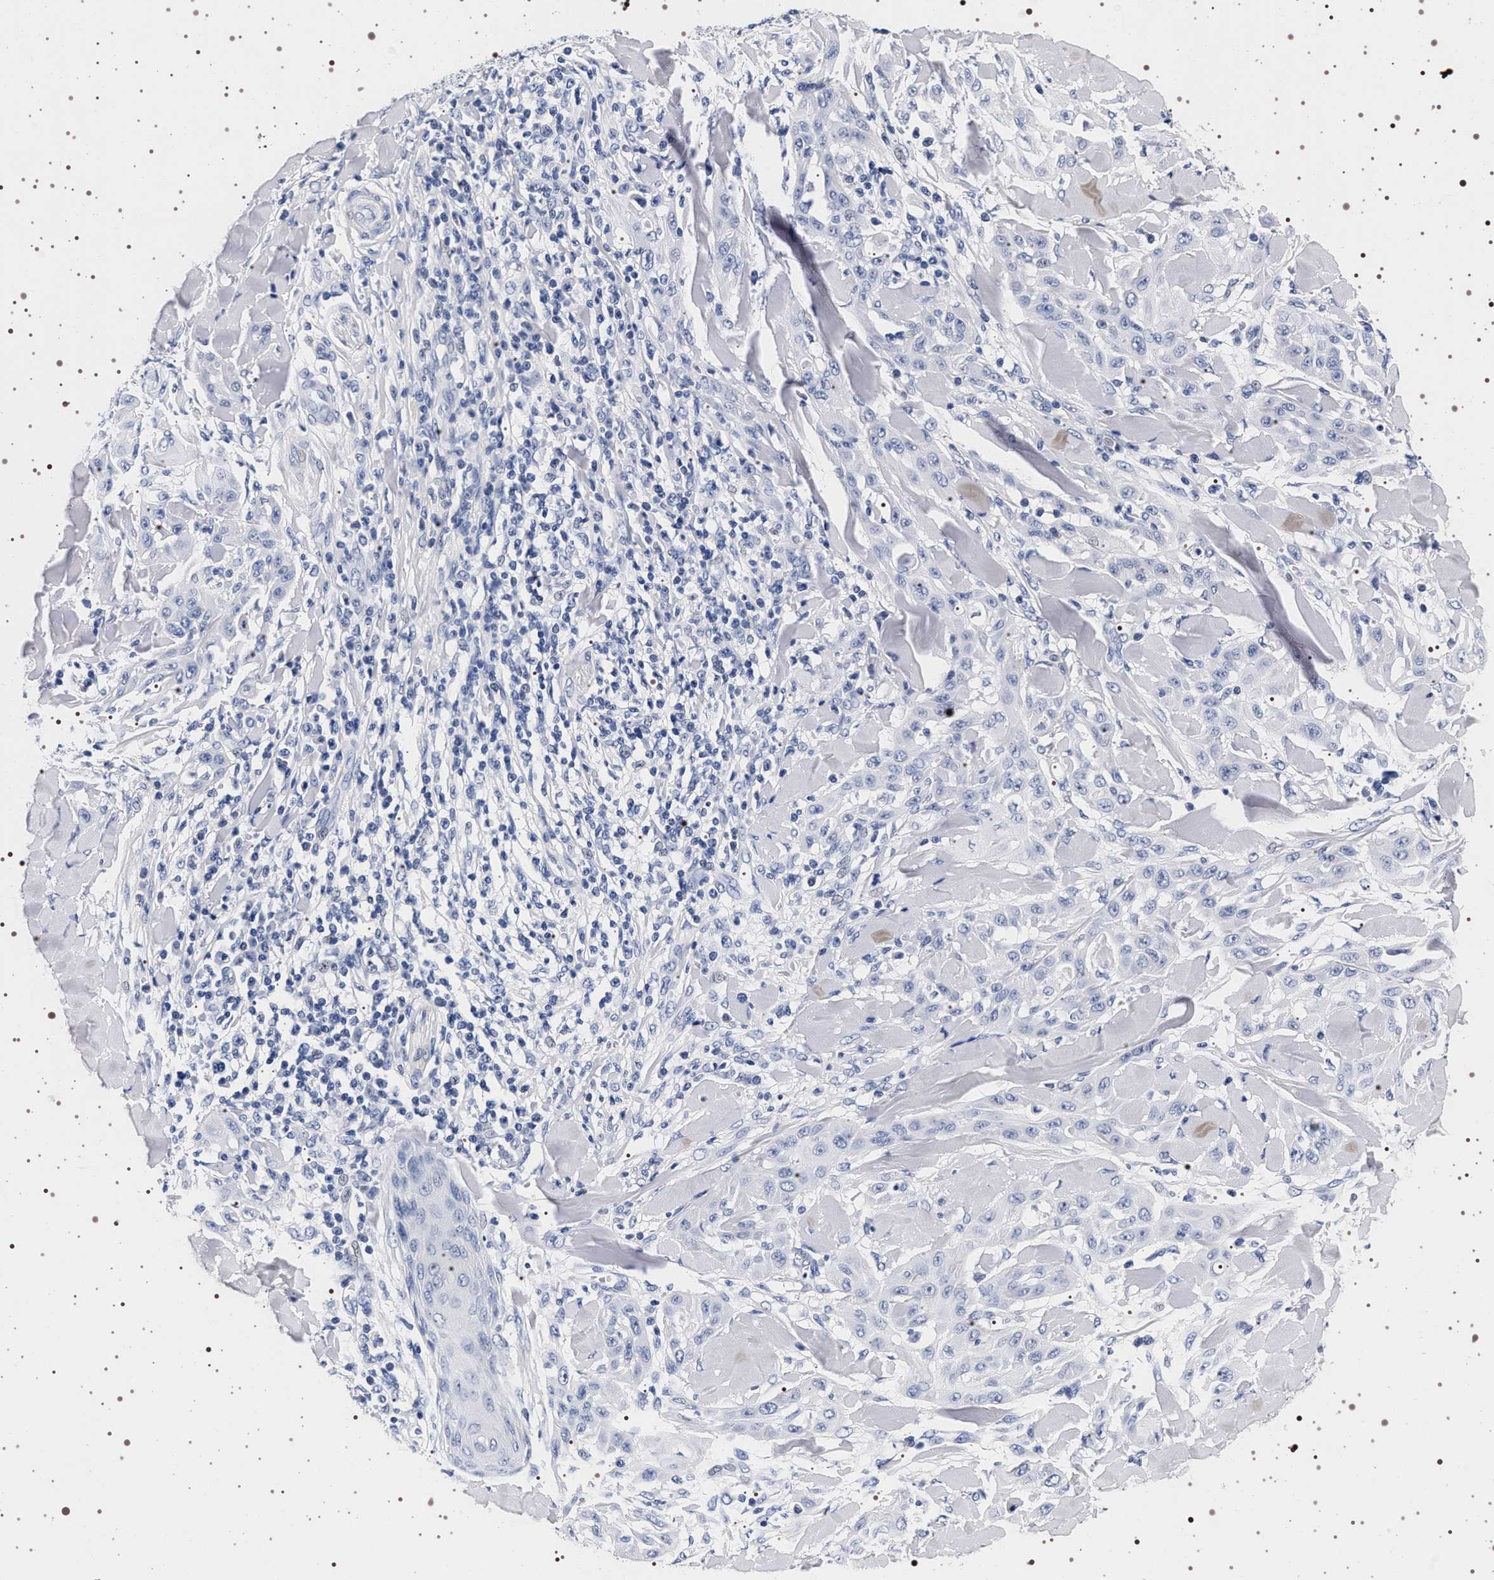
{"staining": {"intensity": "negative", "quantity": "none", "location": "none"}, "tissue": "skin cancer", "cell_type": "Tumor cells", "image_type": "cancer", "snomed": [{"axis": "morphology", "description": "Squamous cell carcinoma, NOS"}, {"axis": "topography", "description": "Skin"}], "caption": "DAB immunohistochemical staining of skin cancer (squamous cell carcinoma) shows no significant expression in tumor cells.", "gene": "SYN1", "patient": {"sex": "male", "age": 24}}